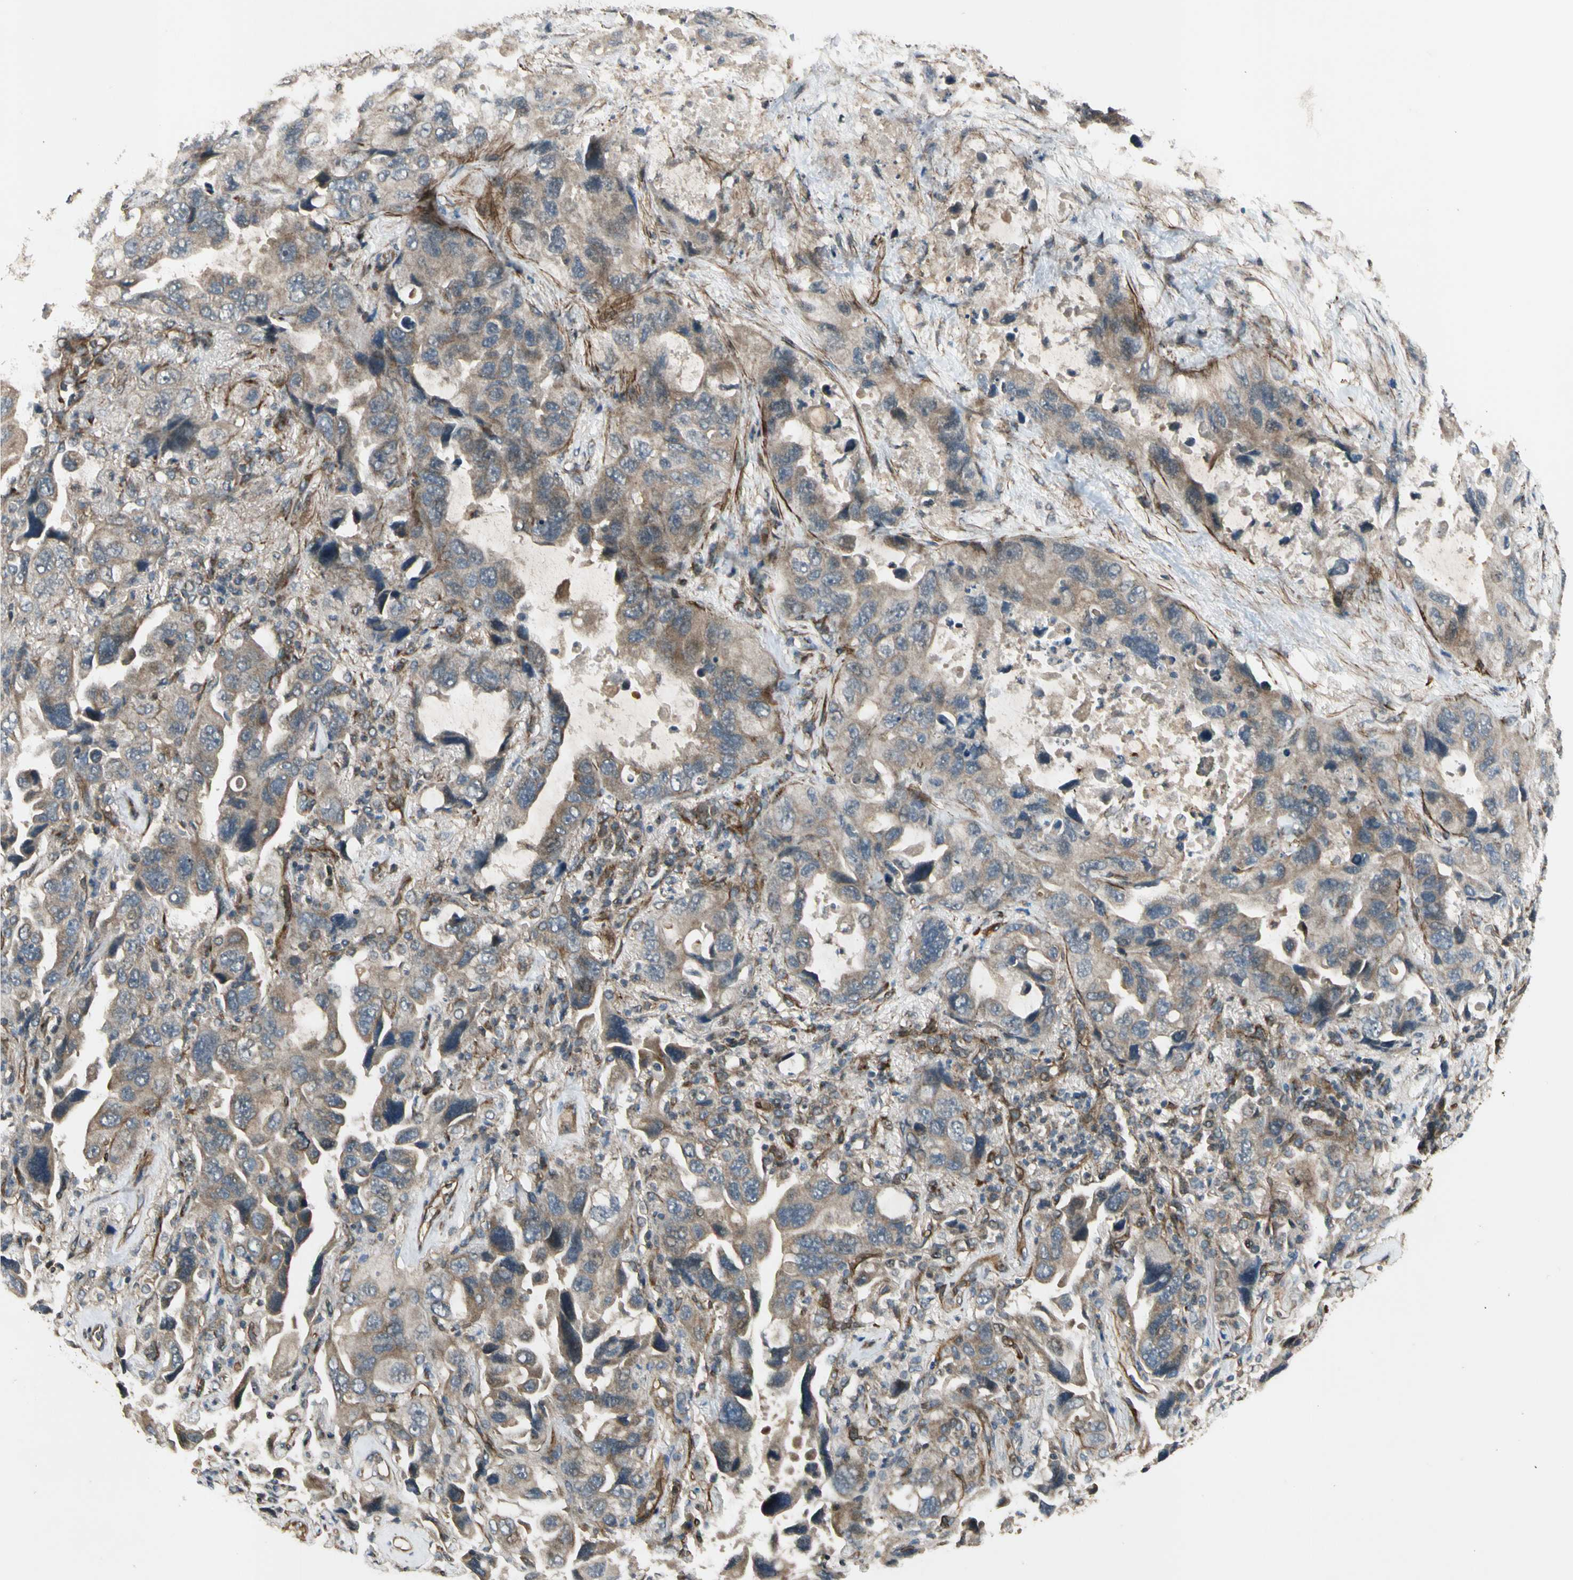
{"staining": {"intensity": "weak", "quantity": "25%-75%", "location": "cytoplasmic/membranous"}, "tissue": "lung cancer", "cell_type": "Tumor cells", "image_type": "cancer", "snomed": [{"axis": "morphology", "description": "Squamous cell carcinoma, NOS"}, {"axis": "topography", "description": "Lung"}], "caption": "A histopathology image of lung cancer (squamous cell carcinoma) stained for a protein shows weak cytoplasmic/membranous brown staining in tumor cells. (Brightfield microscopy of DAB IHC at high magnification).", "gene": "GCK", "patient": {"sex": "female", "age": 73}}